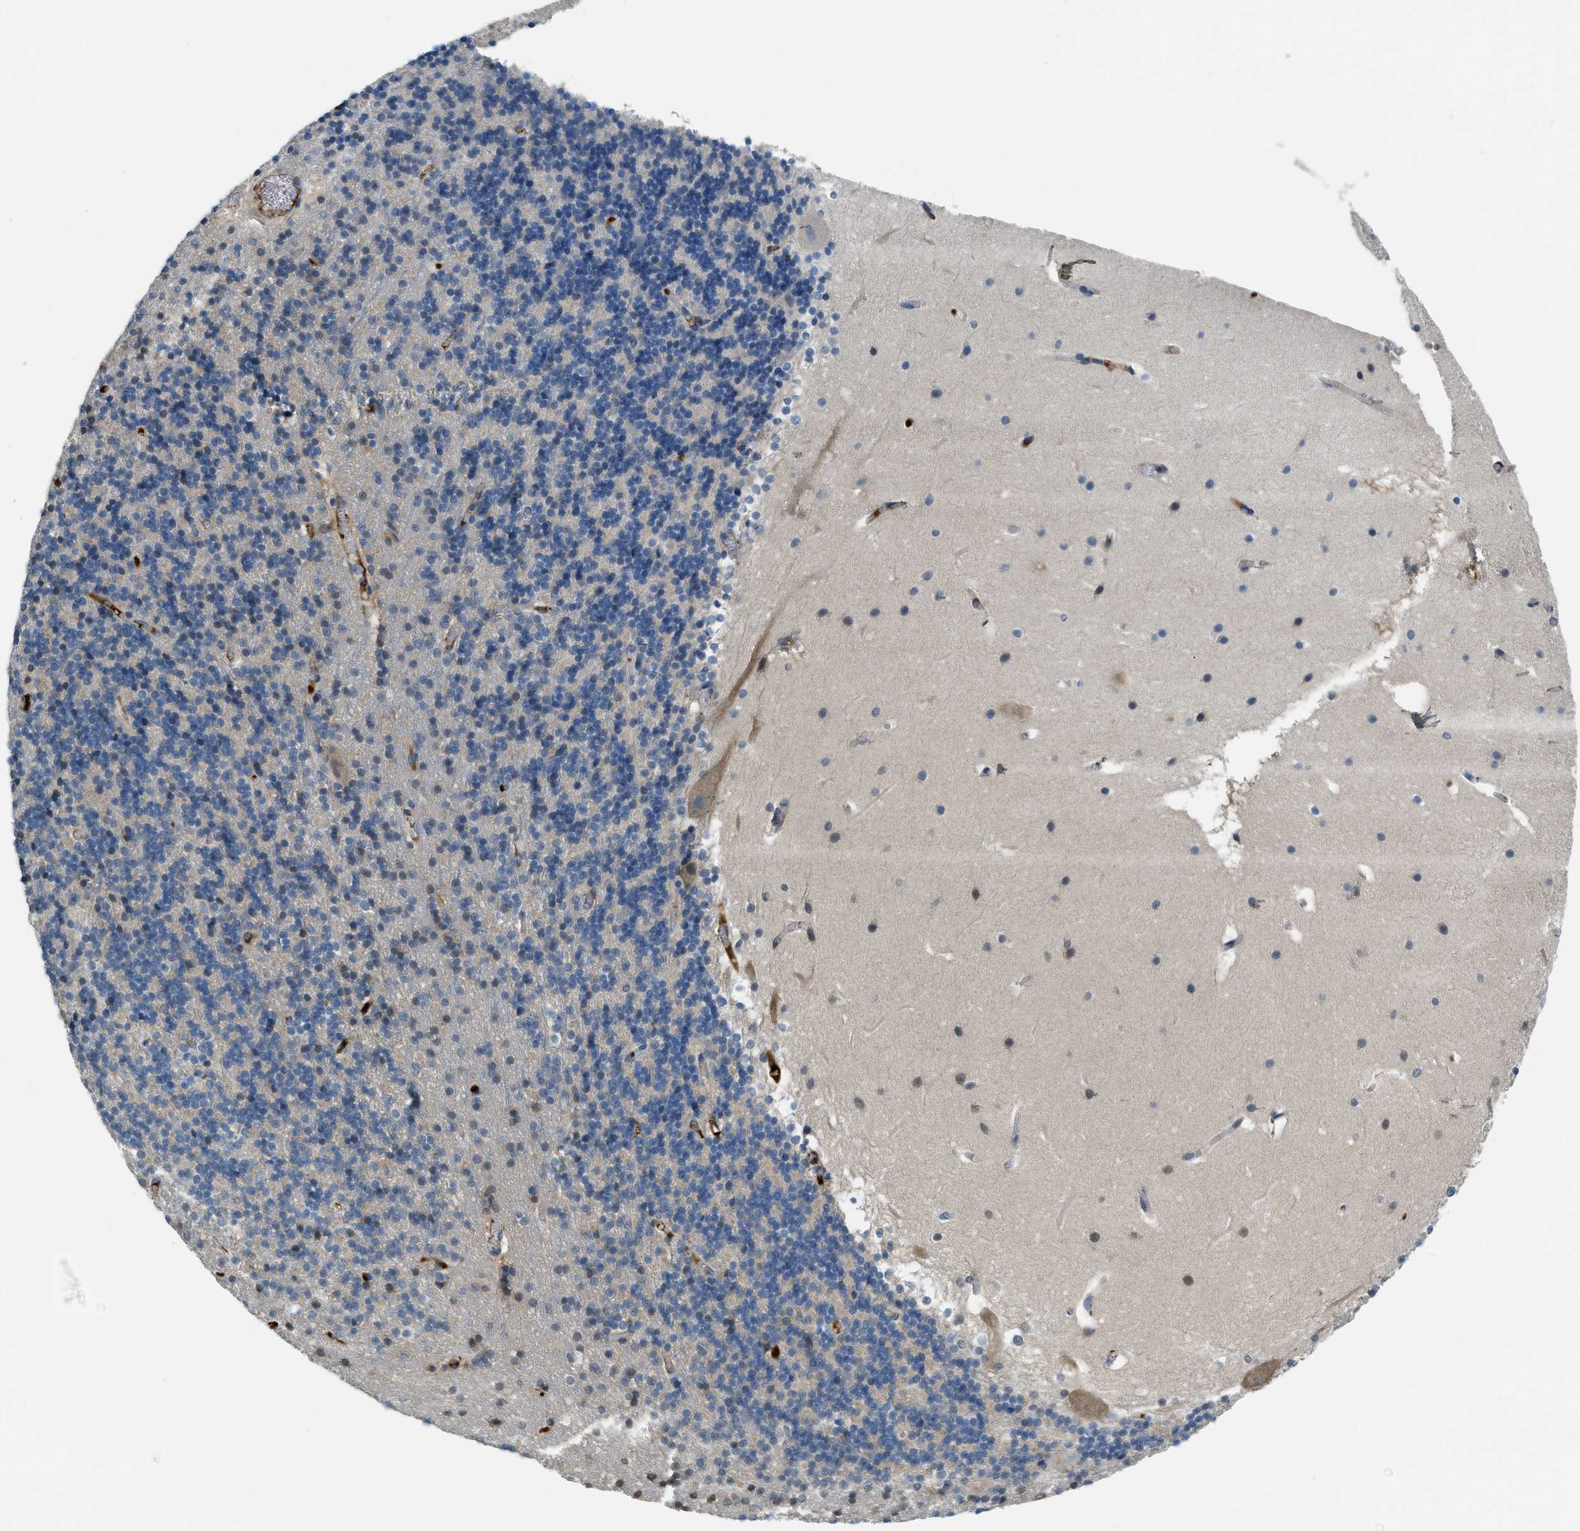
{"staining": {"intensity": "weak", "quantity": "25%-75%", "location": "cytoplasmic/membranous"}, "tissue": "cerebellum", "cell_type": "Cells in granular layer", "image_type": "normal", "snomed": [{"axis": "morphology", "description": "Normal tissue, NOS"}, {"axis": "topography", "description": "Cerebellum"}], "caption": "Protein staining by IHC shows weak cytoplasmic/membranous staining in approximately 25%-75% of cells in granular layer in benign cerebellum.", "gene": "PRTN3", "patient": {"sex": "male", "age": 45}}